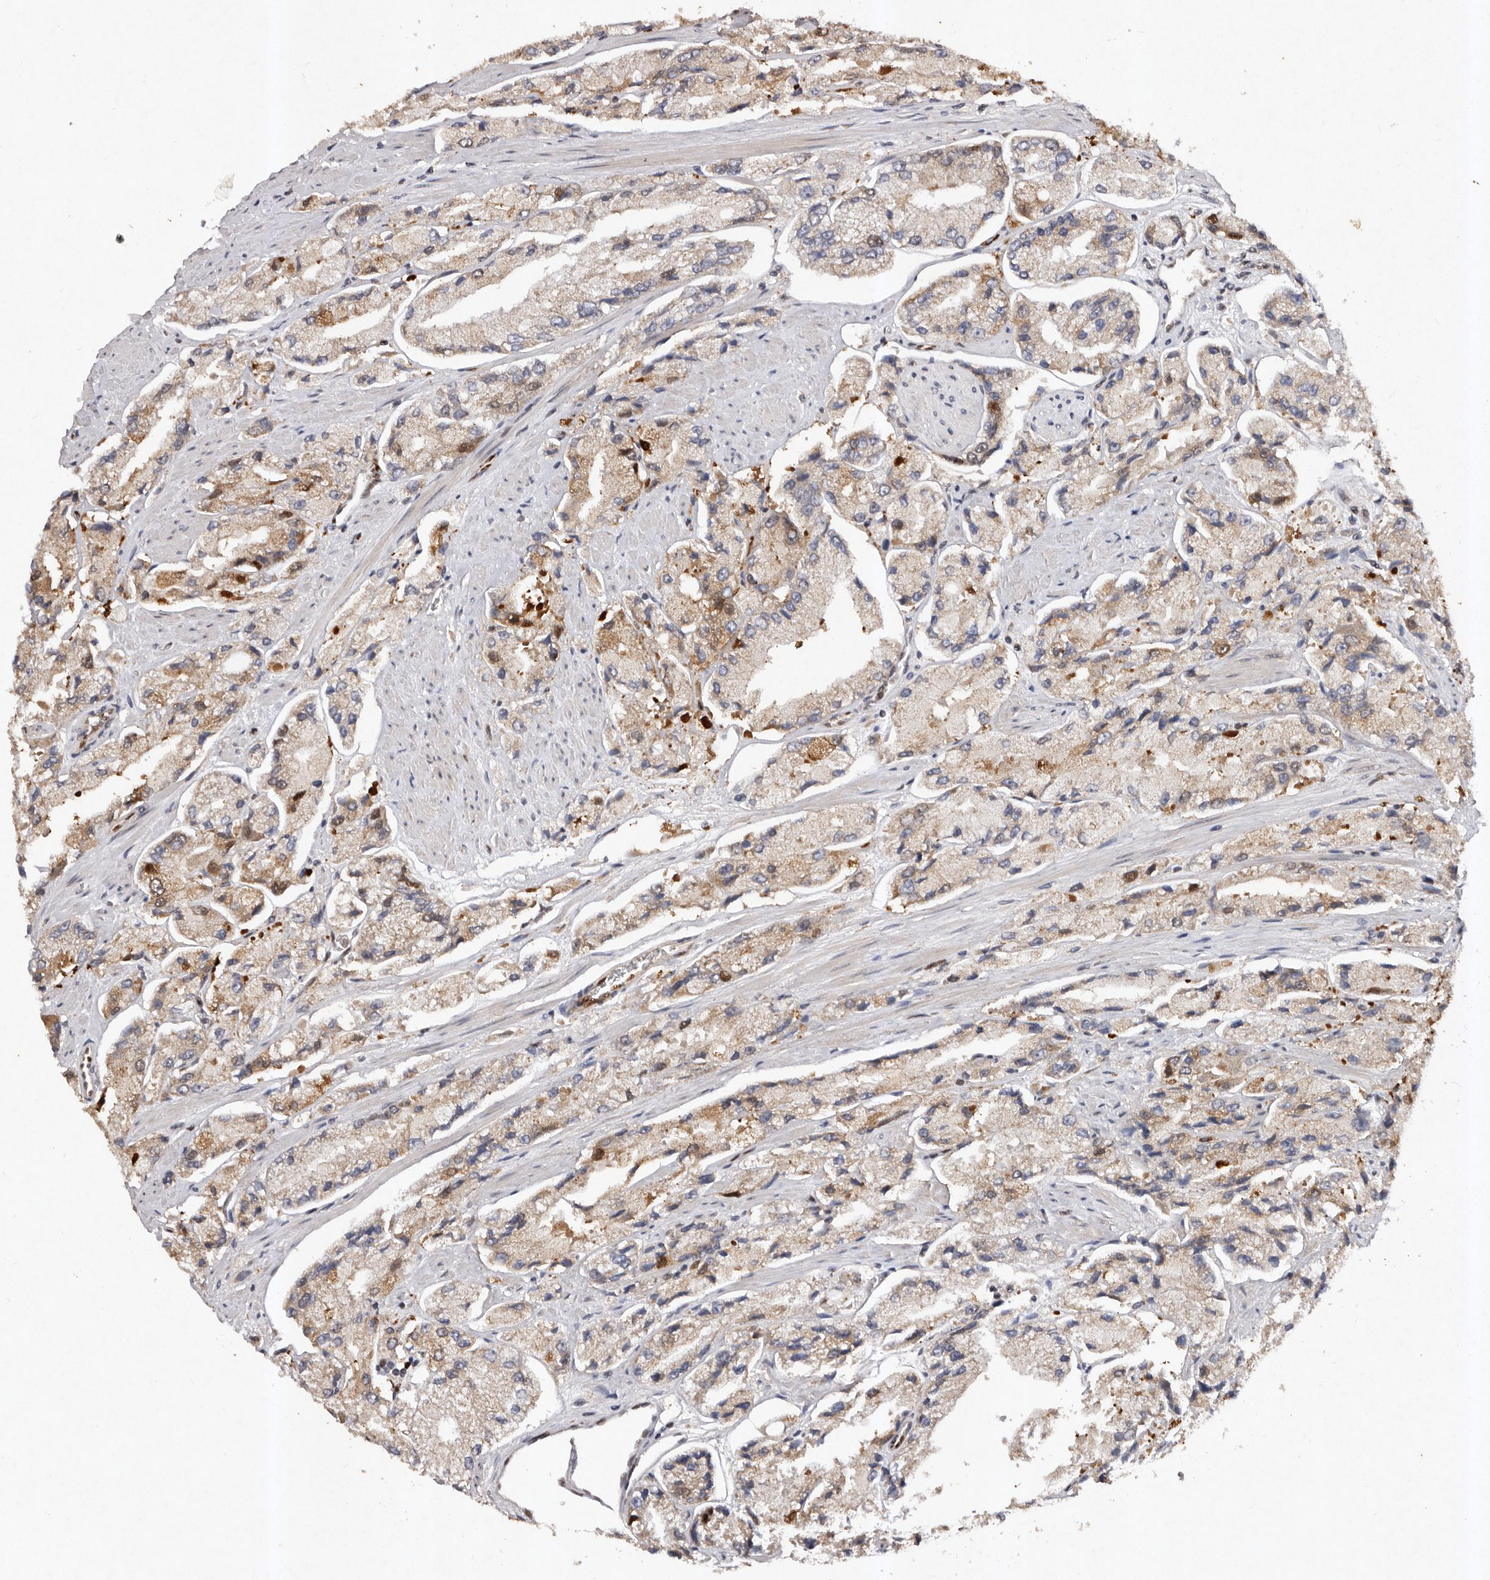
{"staining": {"intensity": "moderate", "quantity": "25%-75%", "location": "cytoplasmic/membranous"}, "tissue": "prostate cancer", "cell_type": "Tumor cells", "image_type": "cancer", "snomed": [{"axis": "morphology", "description": "Adenocarcinoma, High grade"}, {"axis": "topography", "description": "Prostate"}], "caption": "Protein staining of prostate adenocarcinoma (high-grade) tissue exhibits moderate cytoplasmic/membranous staining in approximately 25%-75% of tumor cells. (brown staining indicates protein expression, while blue staining denotes nuclei).", "gene": "KLF7", "patient": {"sex": "male", "age": 58}}